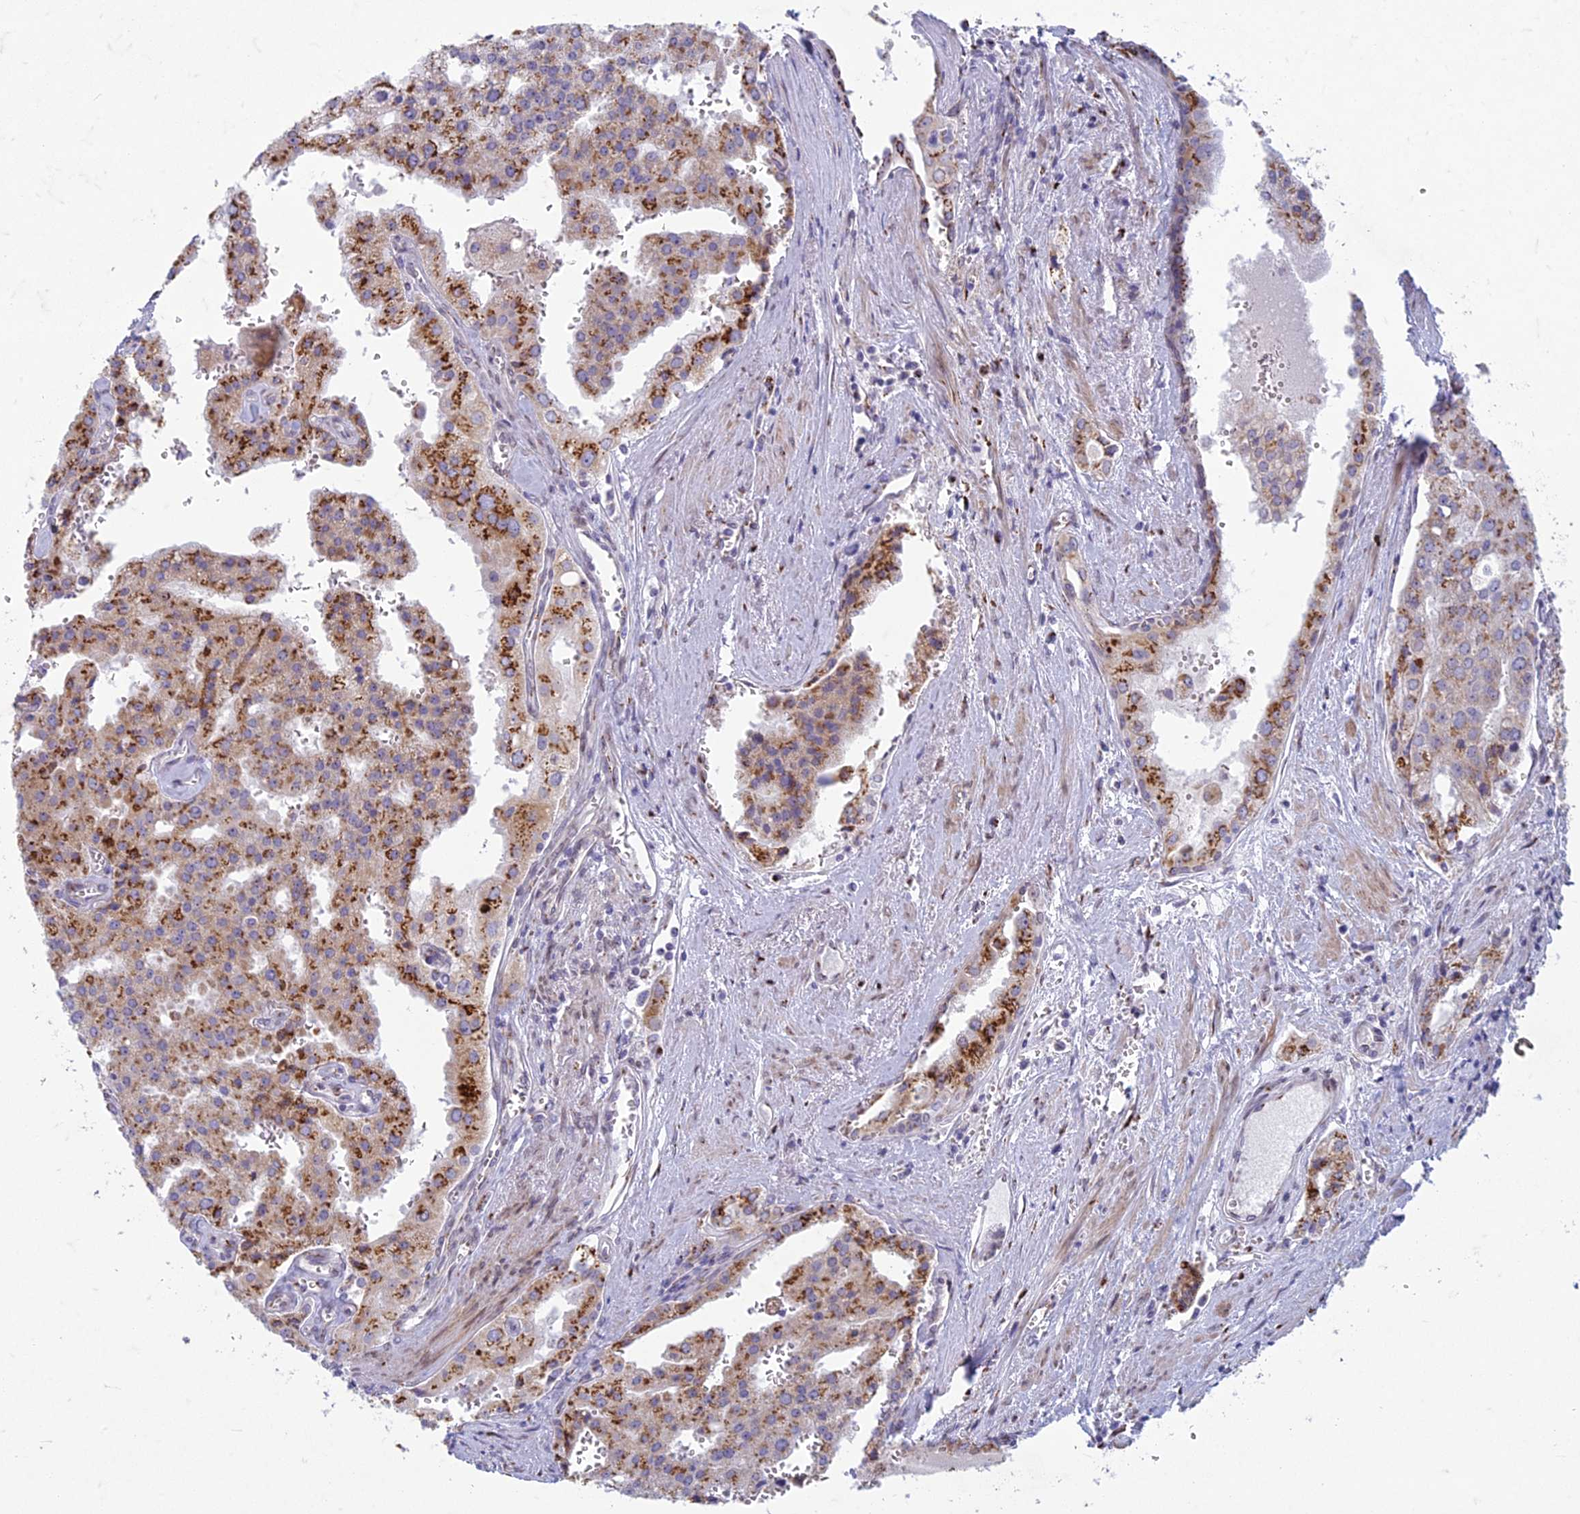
{"staining": {"intensity": "moderate", "quantity": ">75%", "location": "cytoplasmic/membranous"}, "tissue": "prostate cancer", "cell_type": "Tumor cells", "image_type": "cancer", "snomed": [{"axis": "morphology", "description": "Adenocarcinoma, High grade"}, {"axis": "topography", "description": "Prostate"}], "caption": "Human prostate cancer stained for a protein (brown) exhibits moderate cytoplasmic/membranous positive positivity in approximately >75% of tumor cells.", "gene": "FAM3C", "patient": {"sex": "male", "age": 68}}